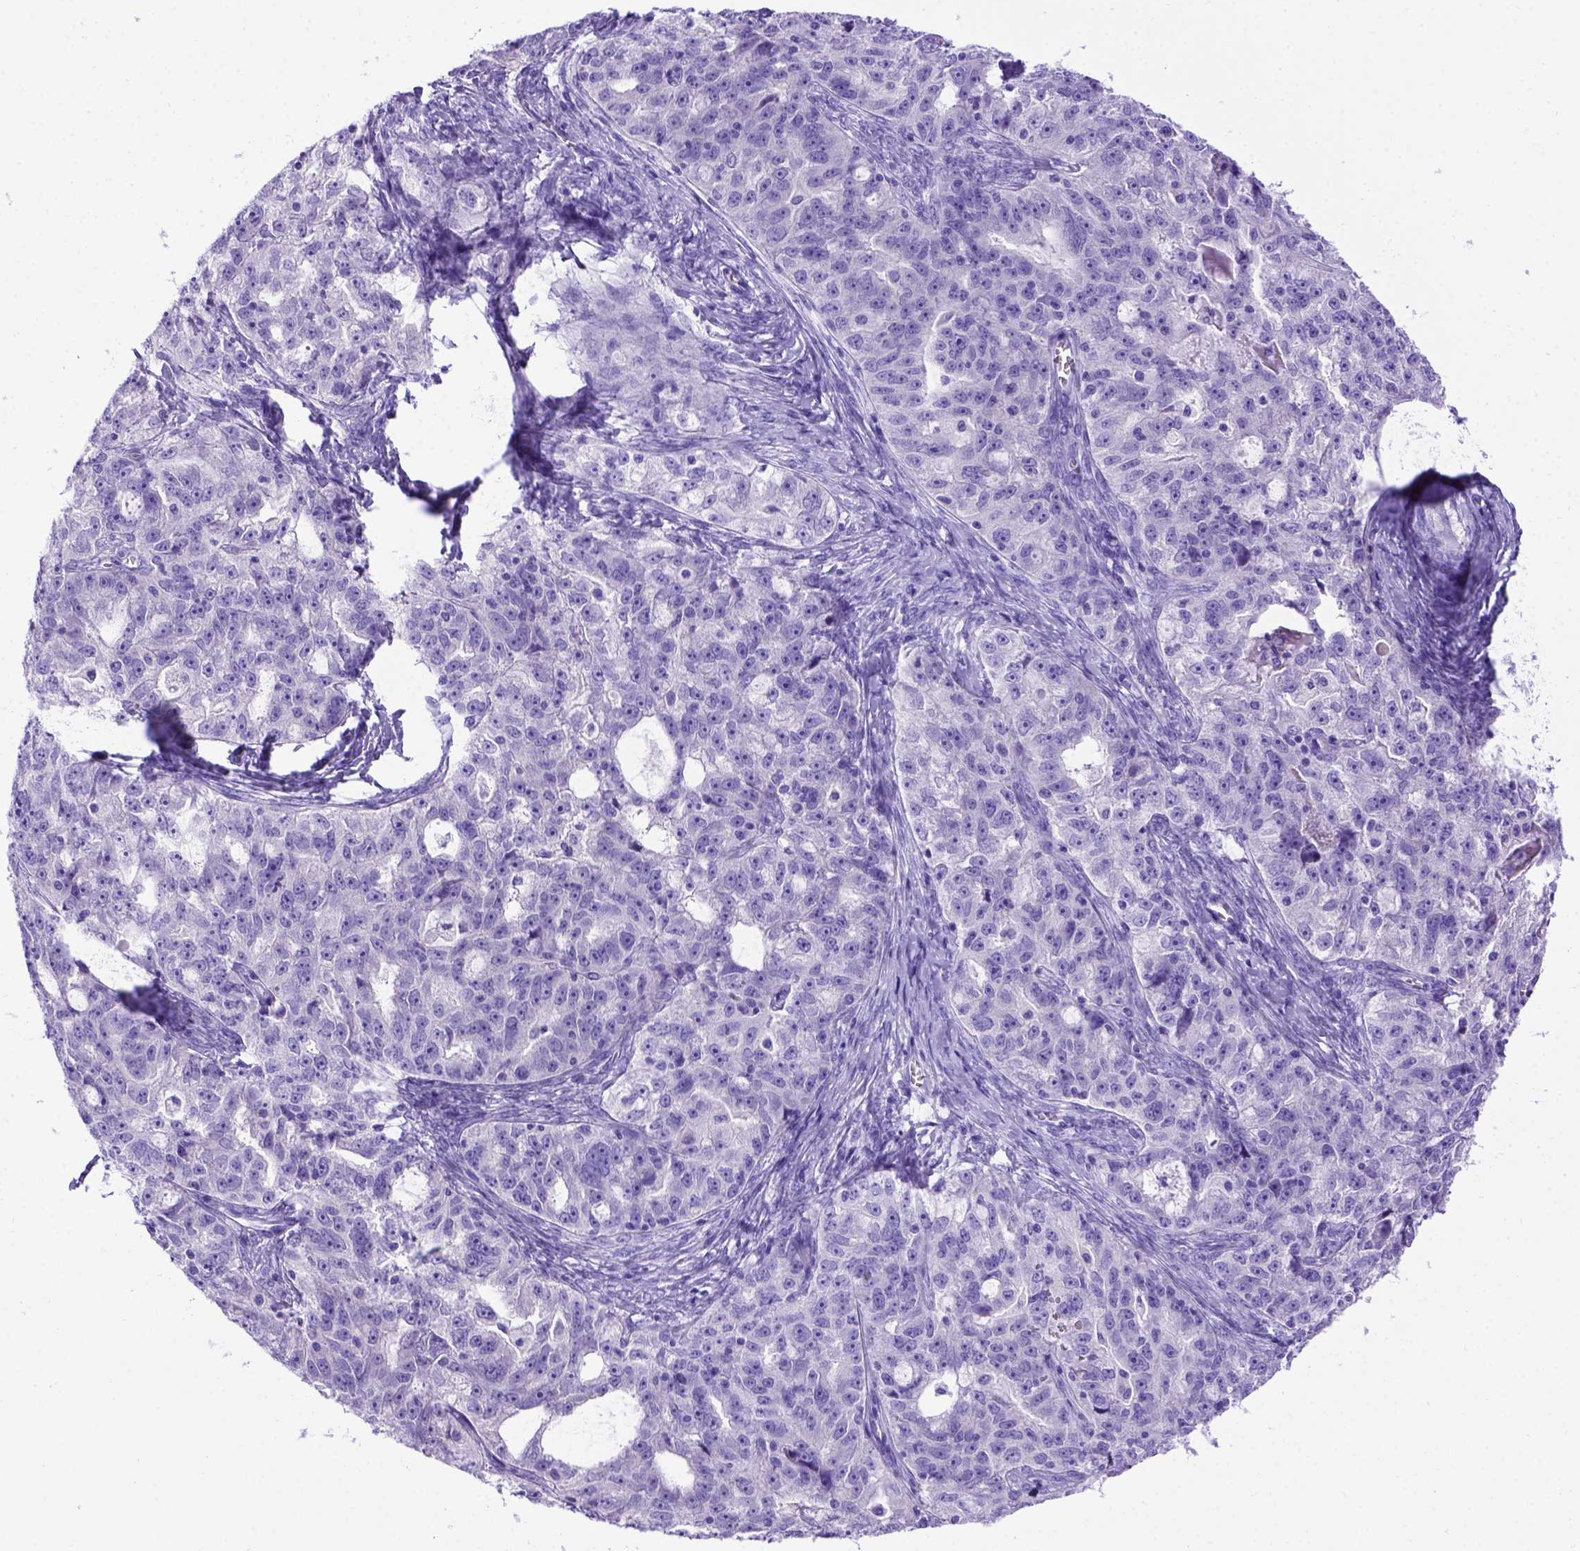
{"staining": {"intensity": "negative", "quantity": "none", "location": "none"}, "tissue": "ovarian cancer", "cell_type": "Tumor cells", "image_type": "cancer", "snomed": [{"axis": "morphology", "description": "Cystadenocarcinoma, serous, NOS"}, {"axis": "topography", "description": "Ovary"}], "caption": "Immunohistochemical staining of ovarian cancer exhibits no significant positivity in tumor cells.", "gene": "MEOX2", "patient": {"sex": "female", "age": 51}}